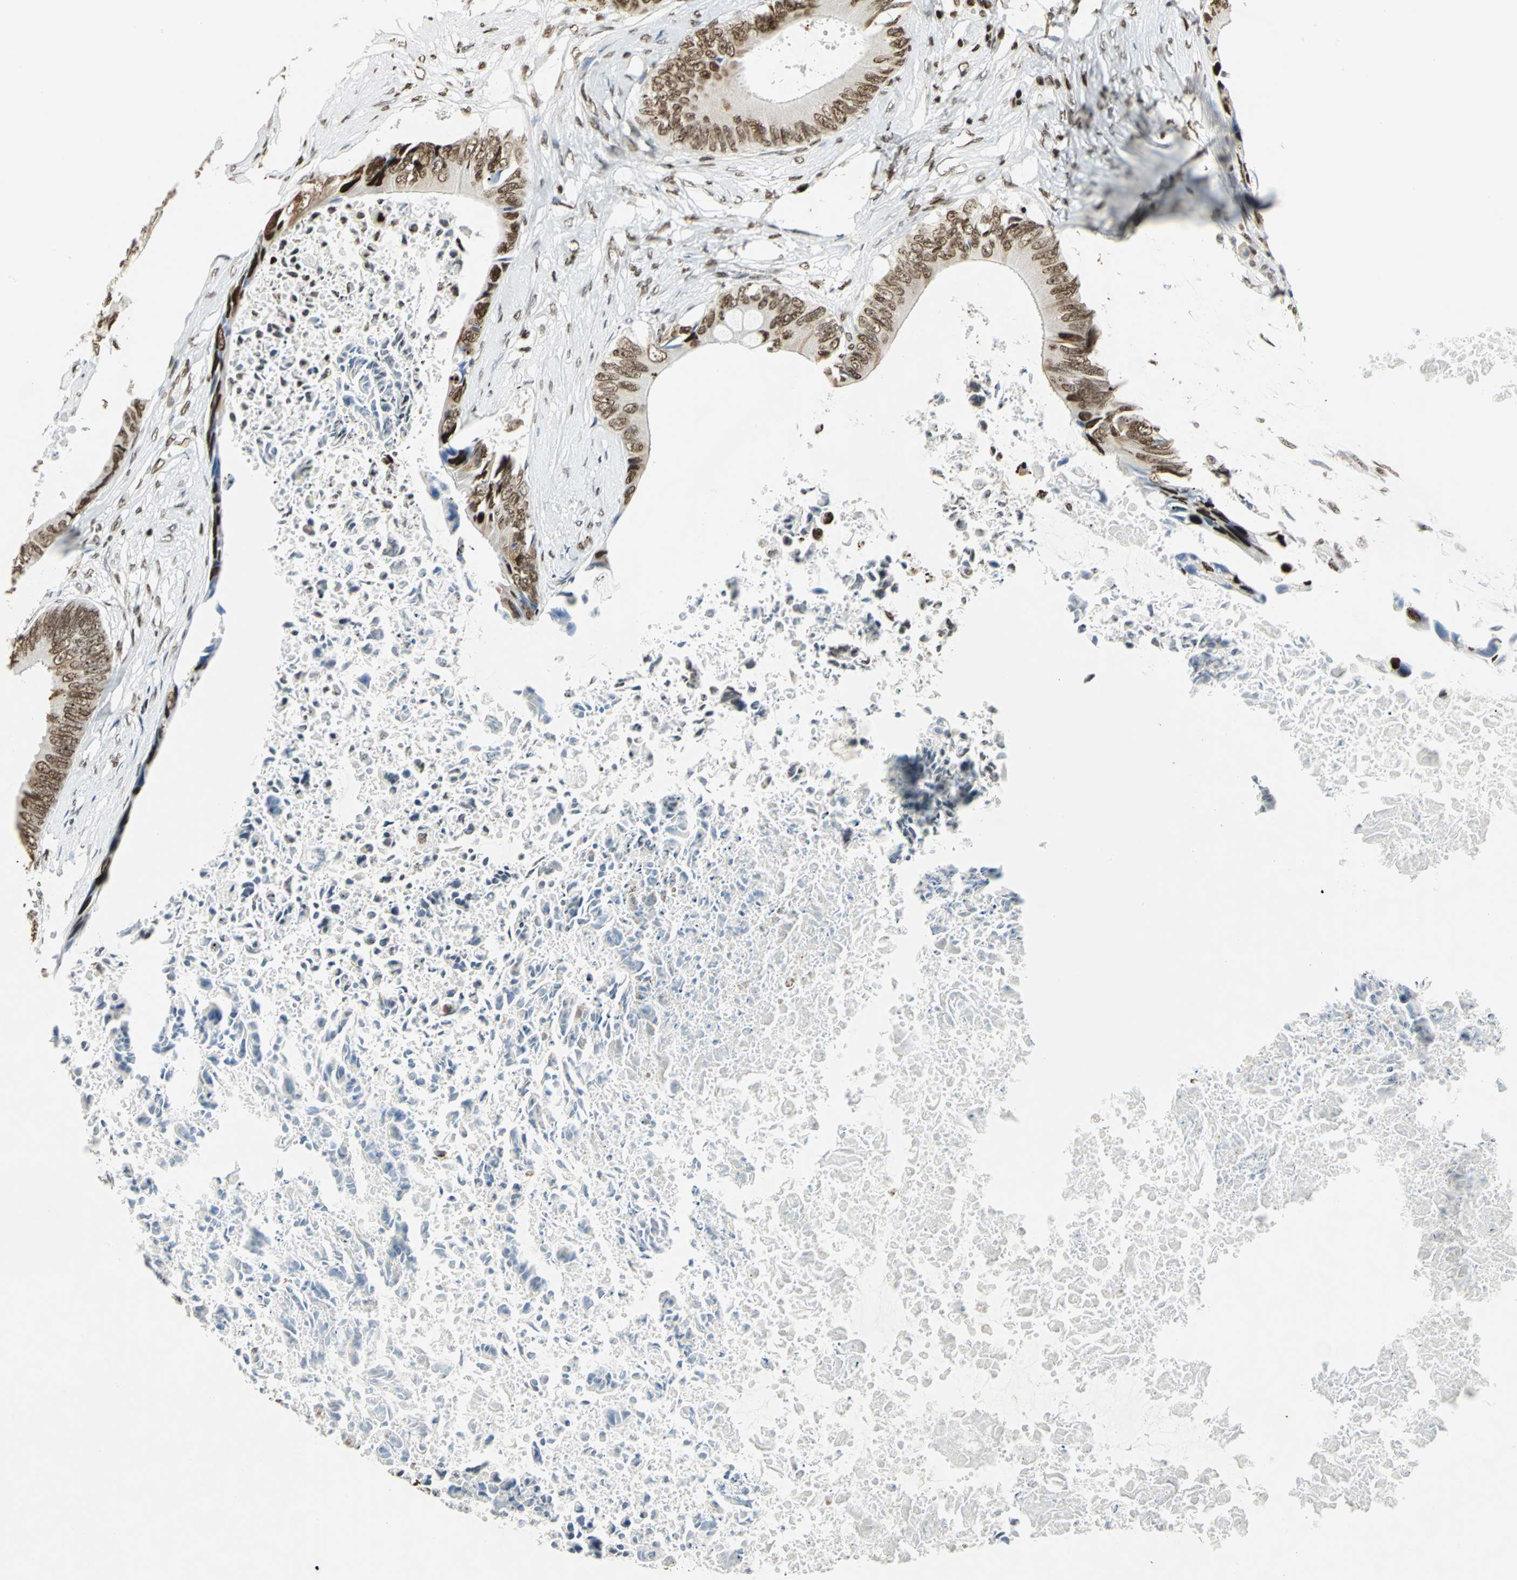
{"staining": {"intensity": "moderate", "quantity": ">75%", "location": "nuclear"}, "tissue": "colorectal cancer", "cell_type": "Tumor cells", "image_type": "cancer", "snomed": [{"axis": "morphology", "description": "Normal tissue, NOS"}, {"axis": "morphology", "description": "Adenocarcinoma, NOS"}, {"axis": "topography", "description": "Rectum"}, {"axis": "topography", "description": "Peripheral nerve tissue"}], "caption": "A micrograph of human colorectal adenocarcinoma stained for a protein exhibits moderate nuclear brown staining in tumor cells.", "gene": "HMGB1", "patient": {"sex": "female", "age": 77}}